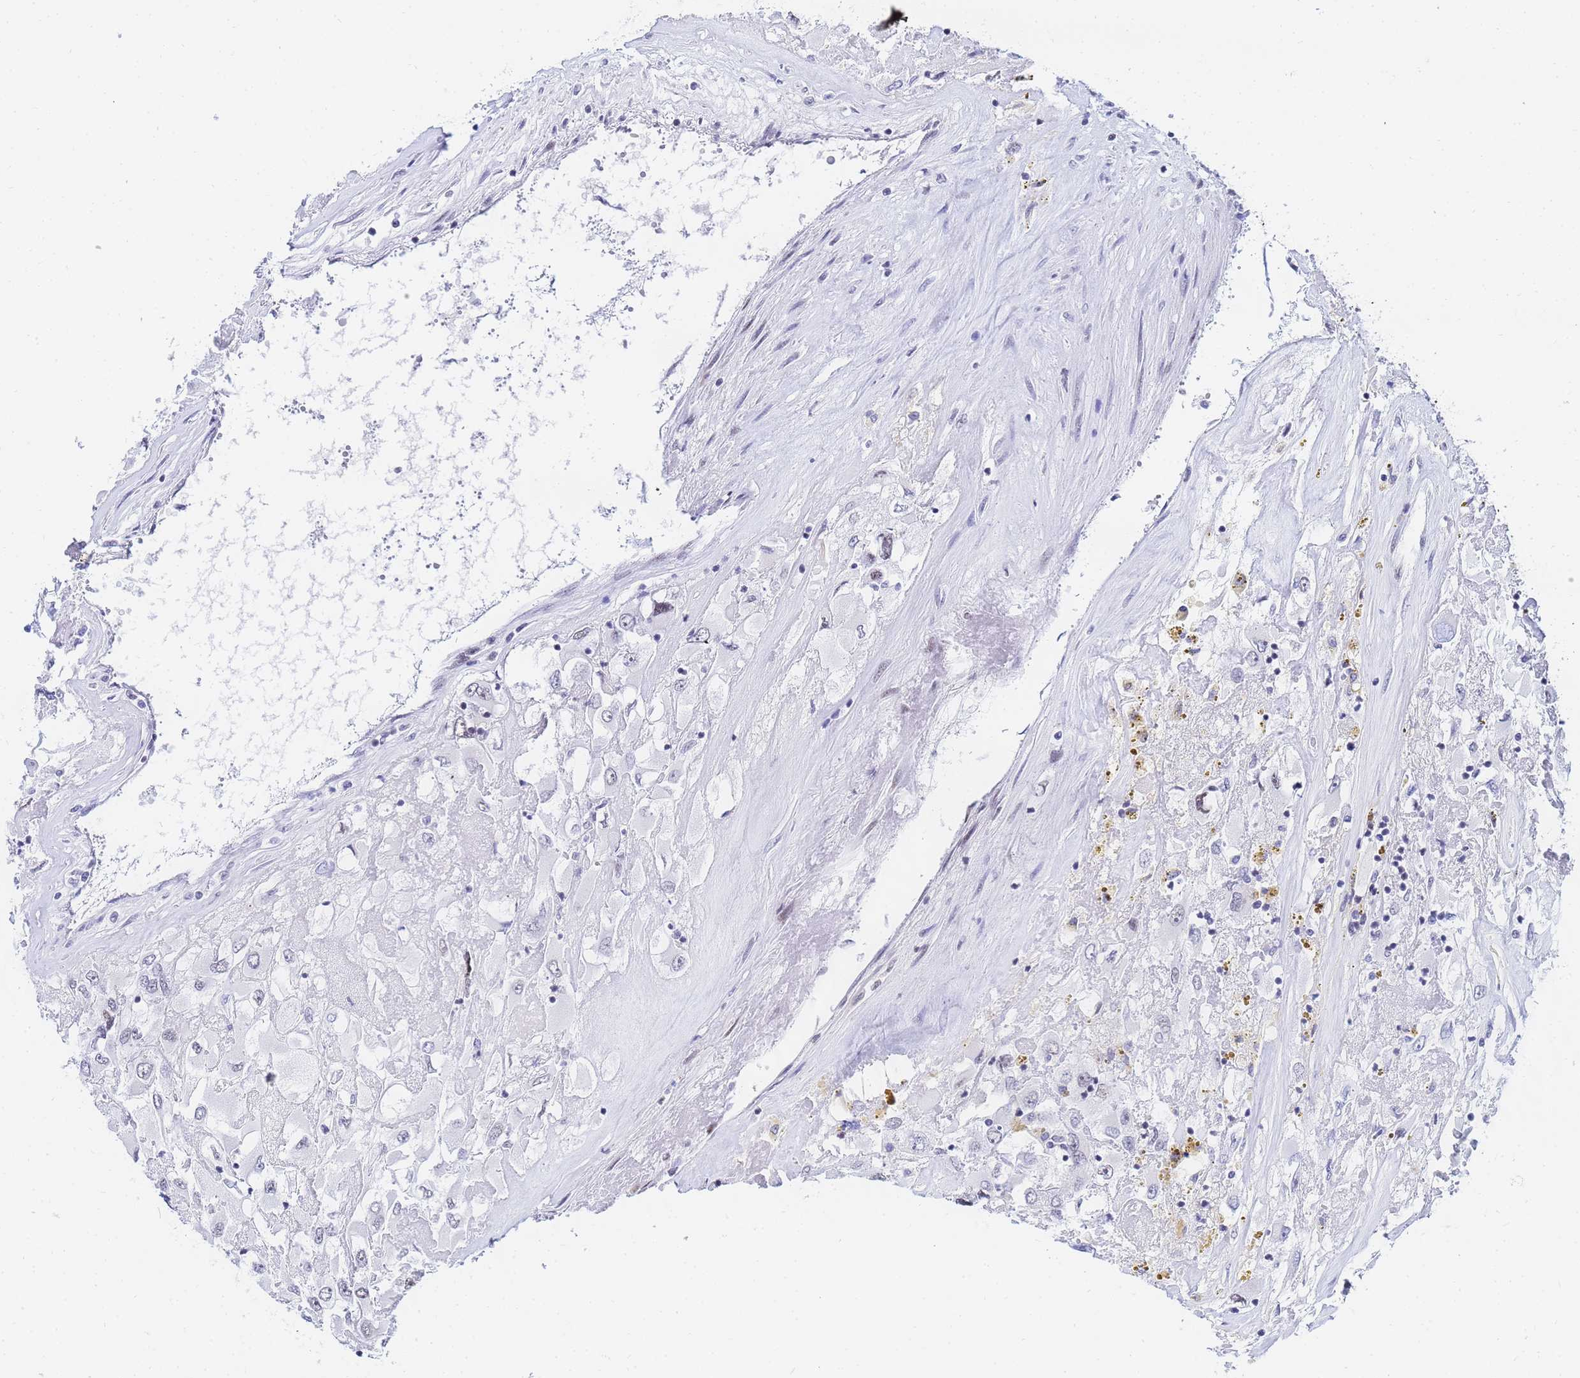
{"staining": {"intensity": "negative", "quantity": "none", "location": "none"}, "tissue": "renal cancer", "cell_type": "Tumor cells", "image_type": "cancer", "snomed": [{"axis": "morphology", "description": "Adenocarcinoma, NOS"}, {"axis": "topography", "description": "Kidney"}], "caption": "This is an immunohistochemistry histopathology image of renal adenocarcinoma. There is no positivity in tumor cells.", "gene": "CKMT1A", "patient": {"sex": "female", "age": 52}}